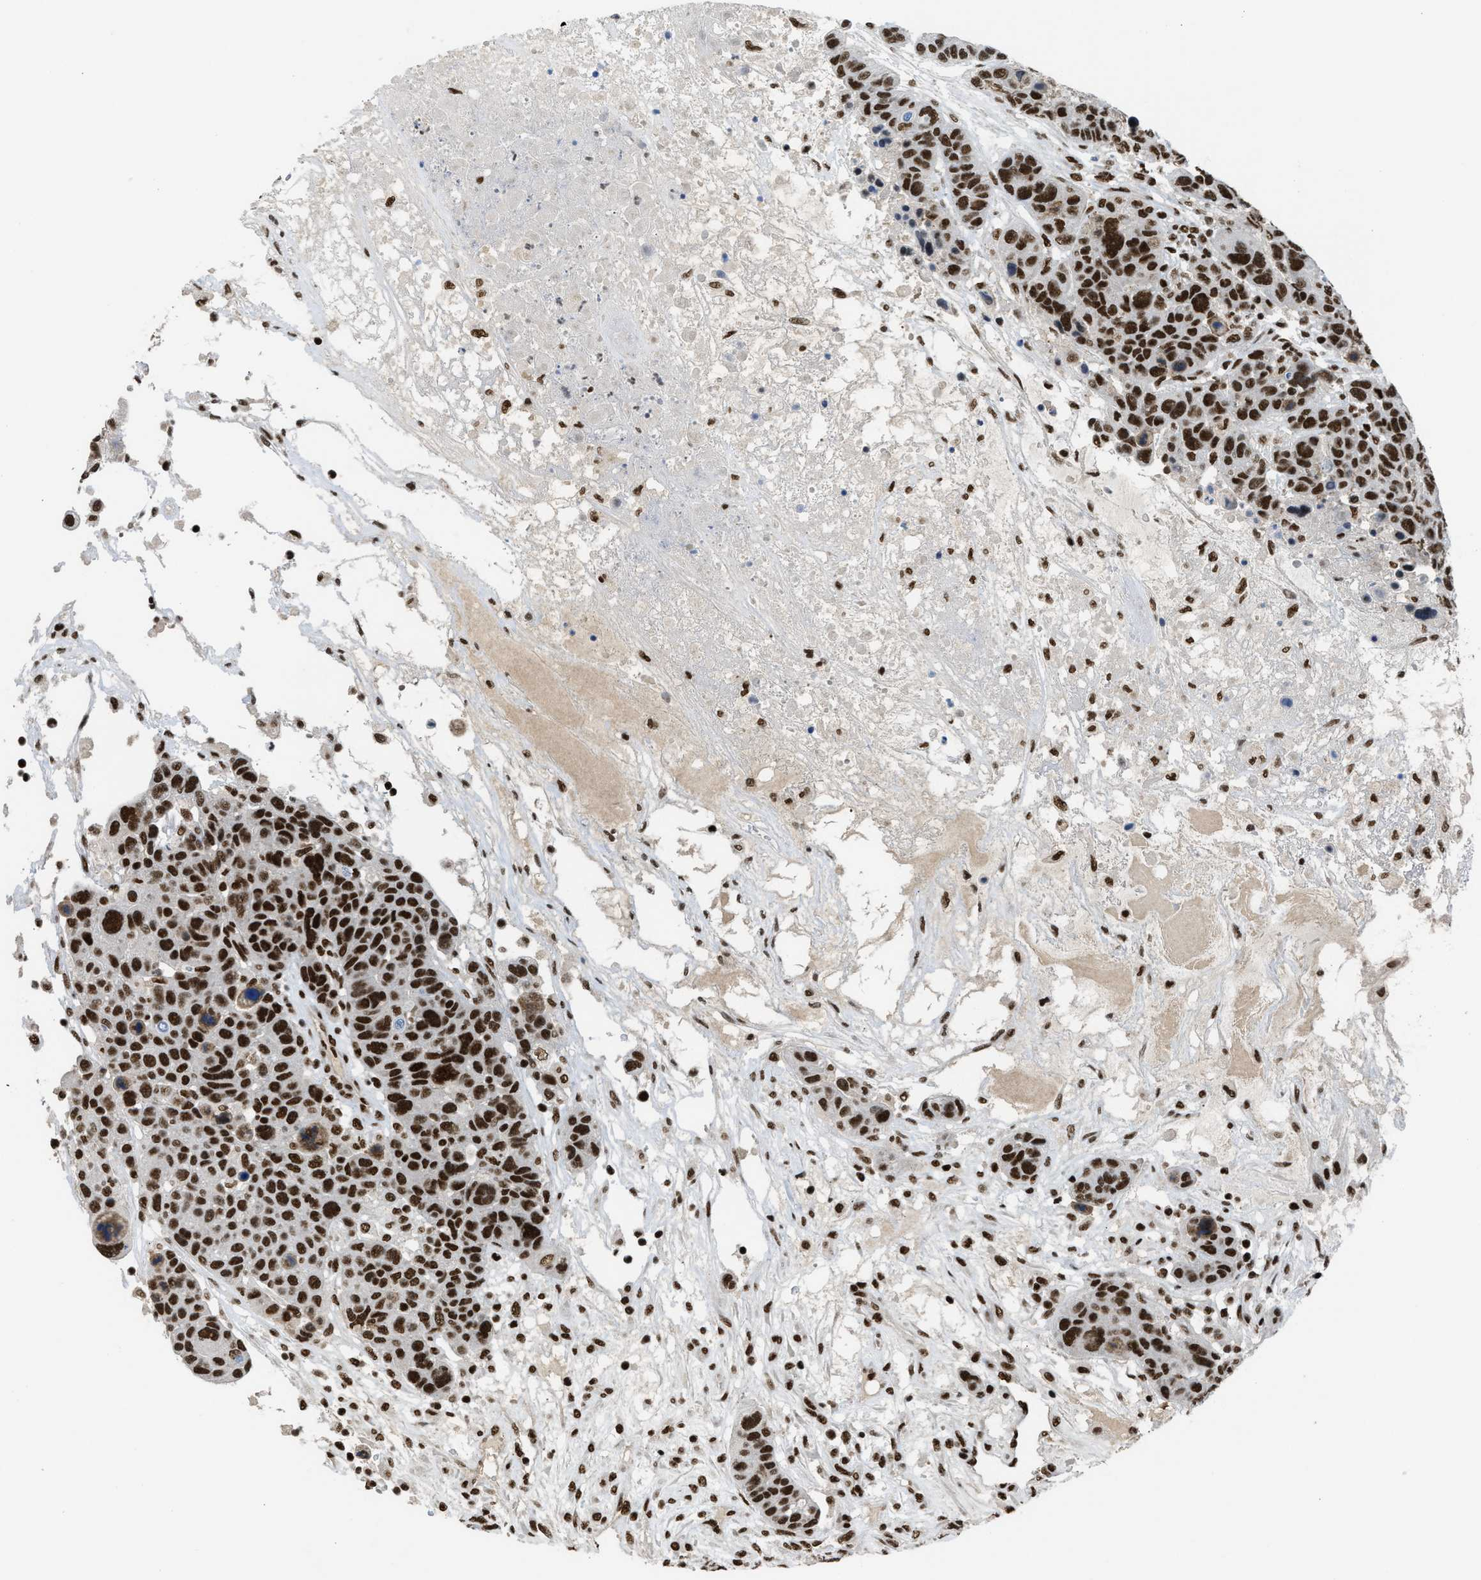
{"staining": {"intensity": "strong", "quantity": ">75%", "location": "nuclear"}, "tissue": "breast cancer", "cell_type": "Tumor cells", "image_type": "cancer", "snomed": [{"axis": "morphology", "description": "Duct carcinoma"}, {"axis": "topography", "description": "Breast"}], "caption": "High-power microscopy captured an IHC histopathology image of breast invasive ductal carcinoma, revealing strong nuclear expression in approximately >75% of tumor cells. (DAB (3,3'-diaminobenzidine) = brown stain, brightfield microscopy at high magnification).", "gene": "SCAF4", "patient": {"sex": "female", "age": 37}}